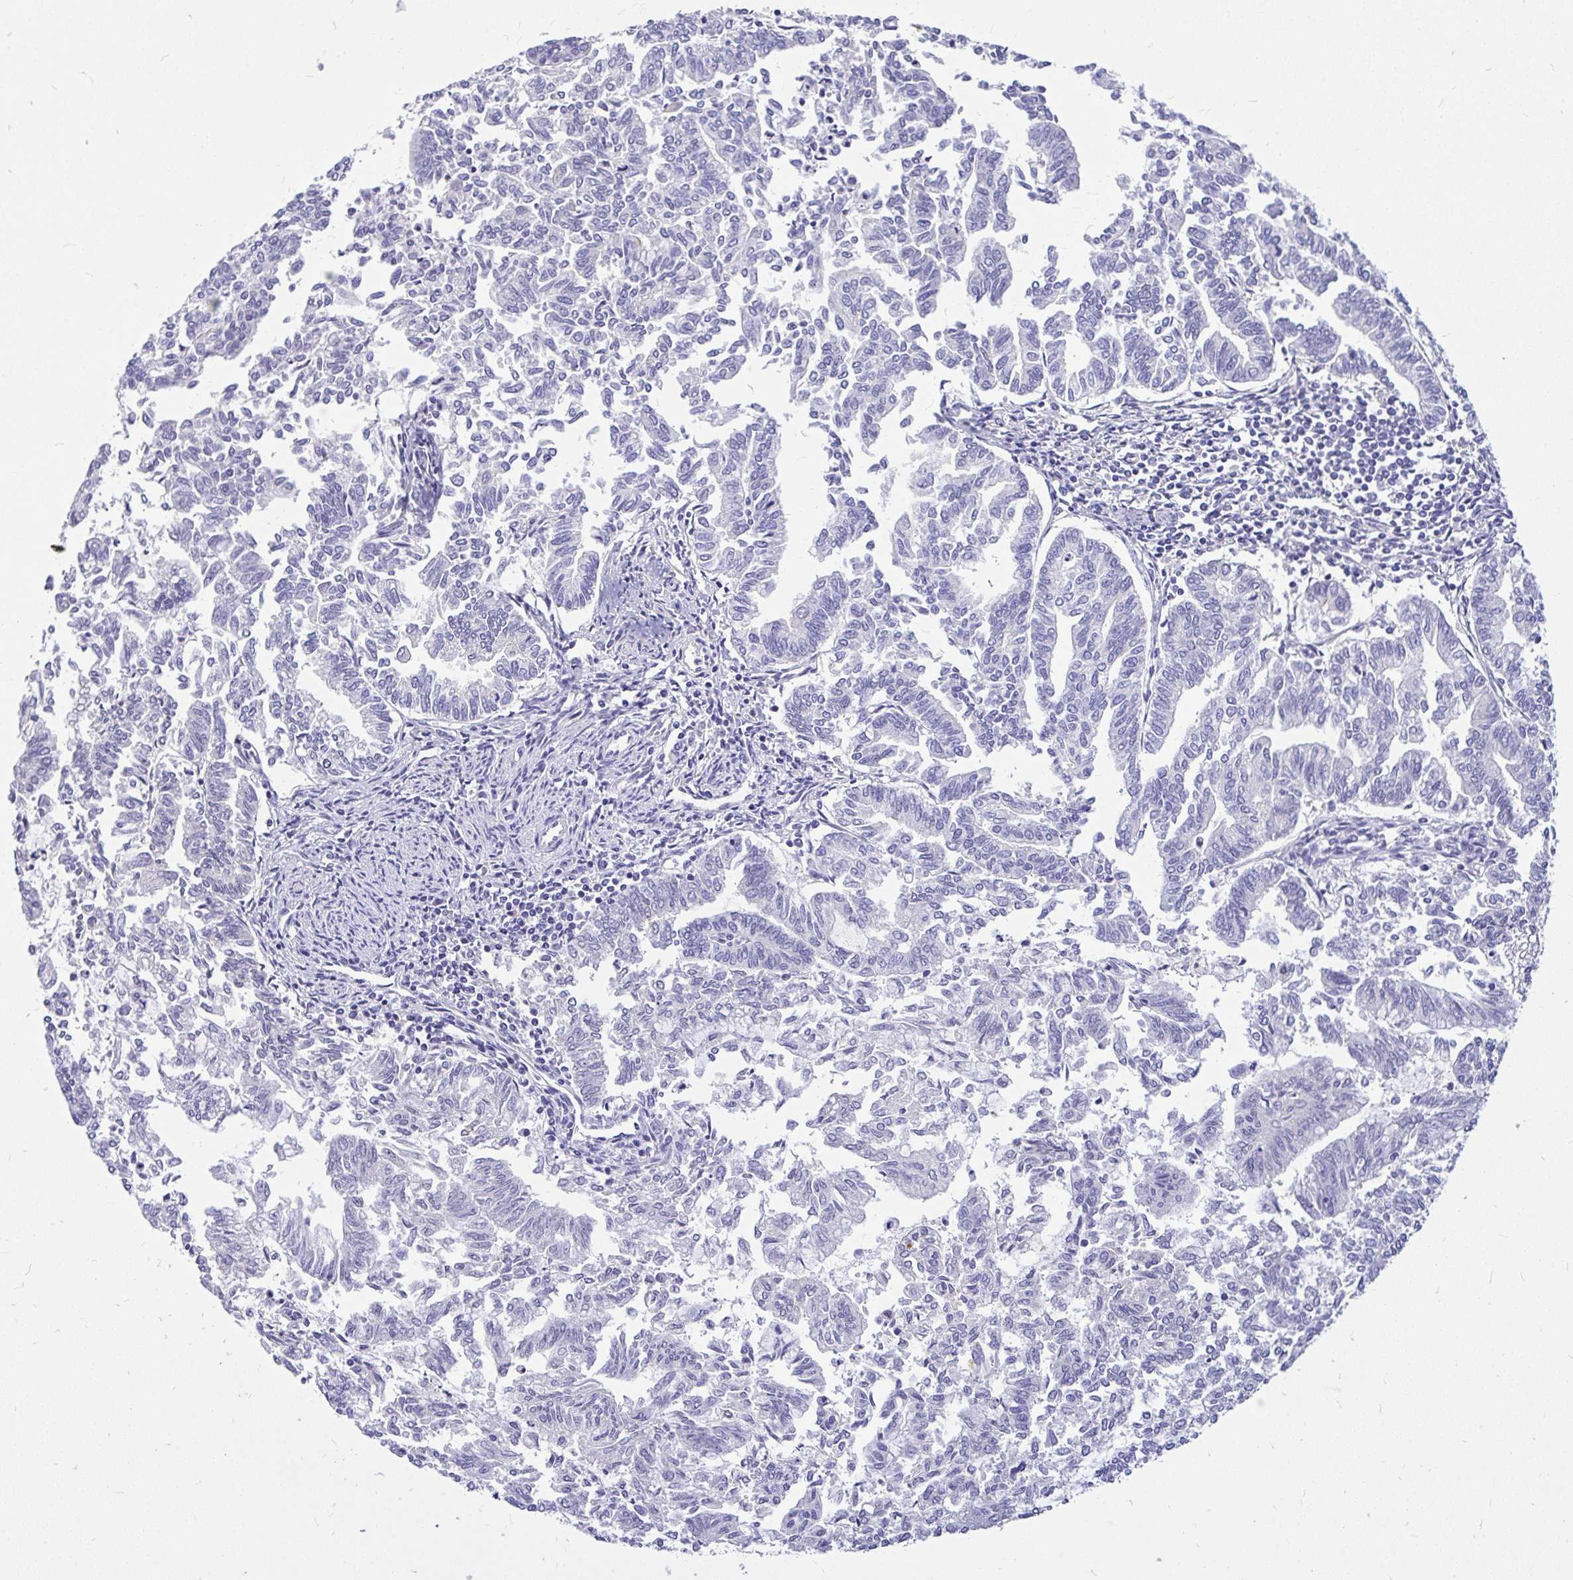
{"staining": {"intensity": "negative", "quantity": "none", "location": "none"}, "tissue": "endometrial cancer", "cell_type": "Tumor cells", "image_type": "cancer", "snomed": [{"axis": "morphology", "description": "Adenocarcinoma, NOS"}, {"axis": "topography", "description": "Endometrium"}], "caption": "Human endometrial adenocarcinoma stained for a protein using immunohistochemistry (IHC) reveals no expression in tumor cells.", "gene": "MAP1LC3A", "patient": {"sex": "female", "age": 79}}